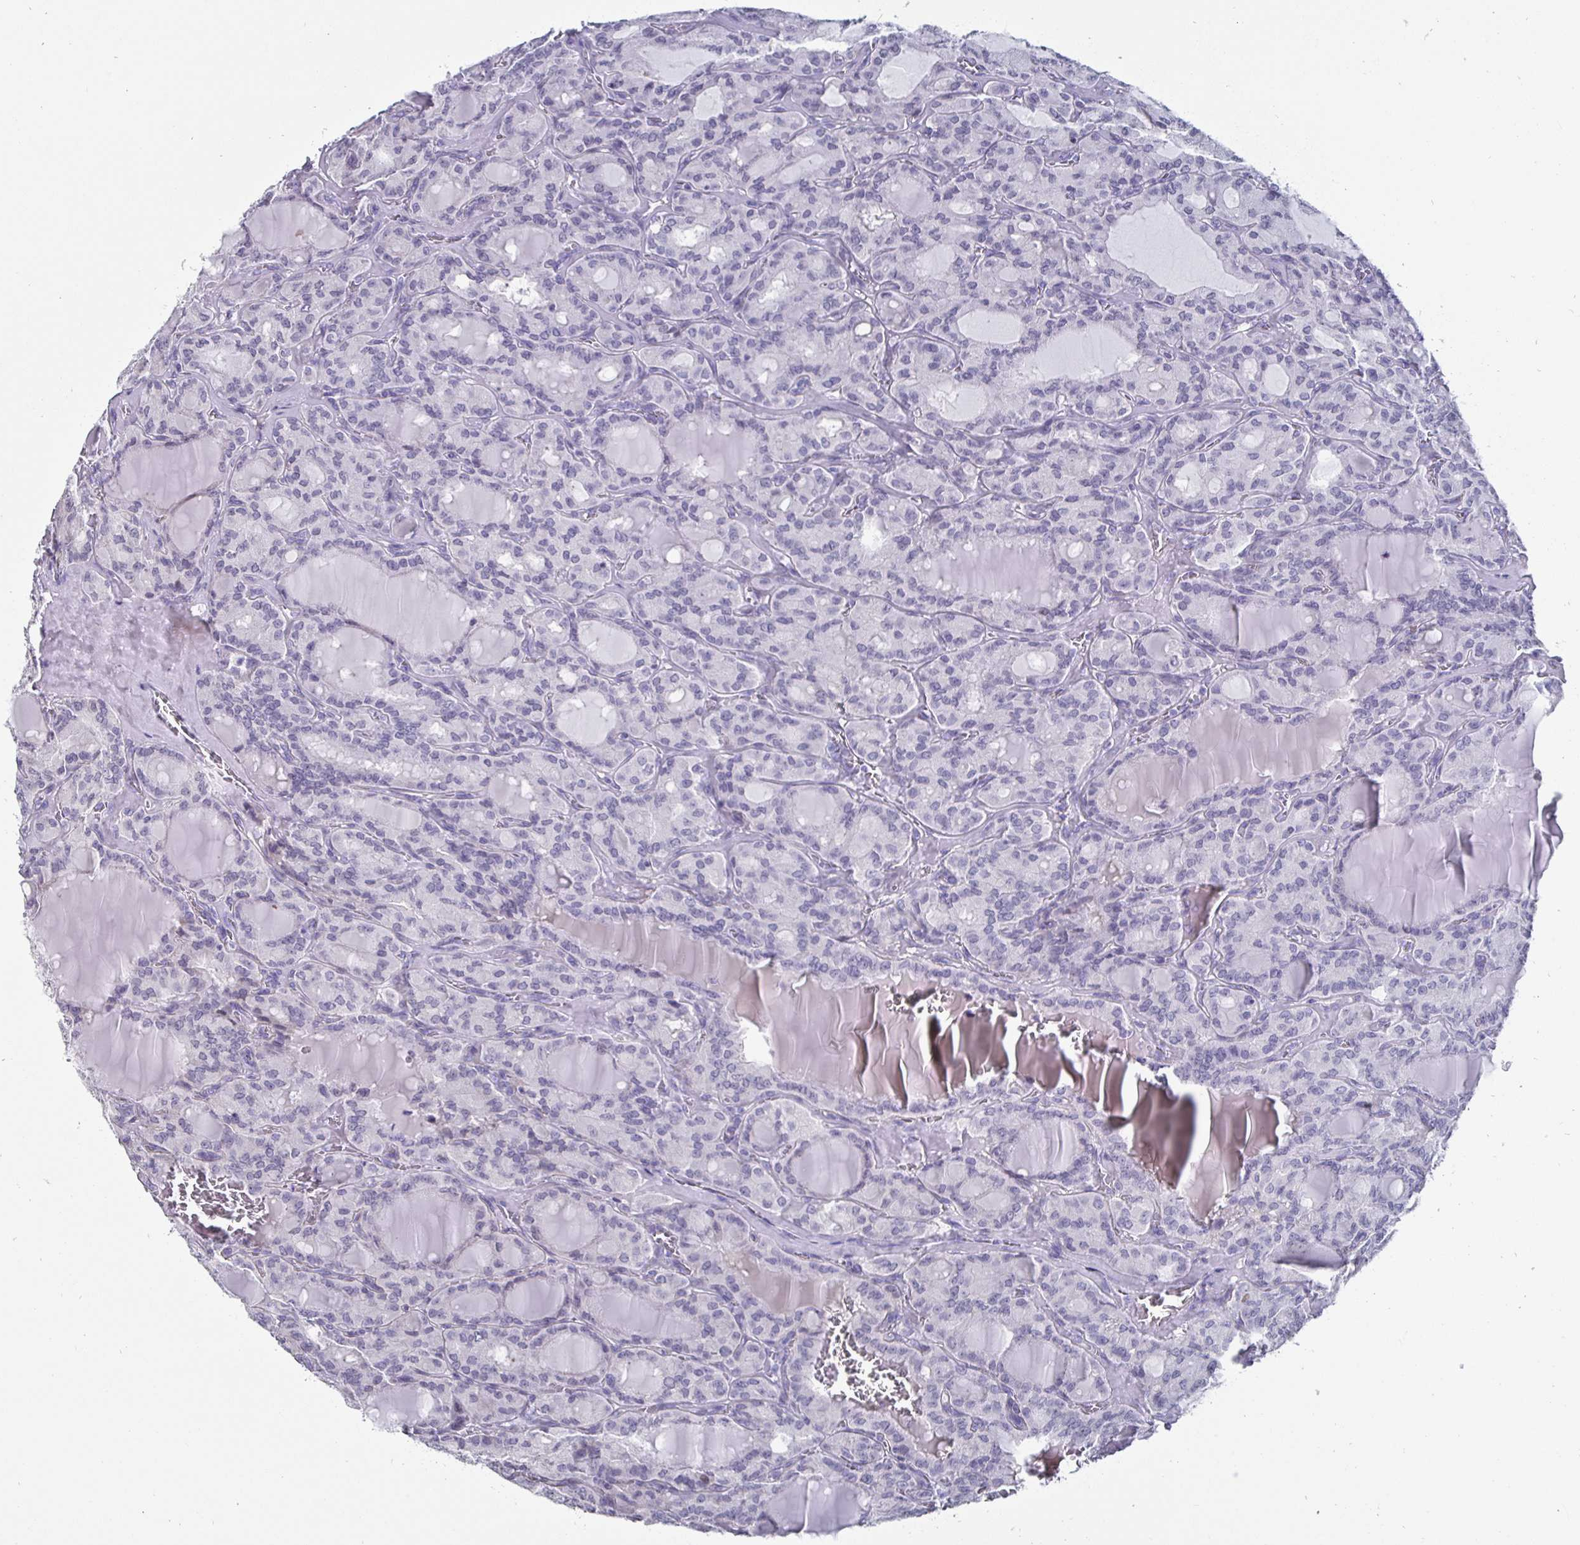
{"staining": {"intensity": "negative", "quantity": "none", "location": "none"}, "tissue": "thyroid cancer", "cell_type": "Tumor cells", "image_type": "cancer", "snomed": [{"axis": "morphology", "description": "Papillary adenocarcinoma, NOS"}, {"axis": "topography", "description": "Thyroid gland"}], "caption": "The photomicrograph demonstrates no staining of tumor cells in thyroid cancer.", "gene": "OOSP2", "patient": {"sex": "male", "age": 87}}